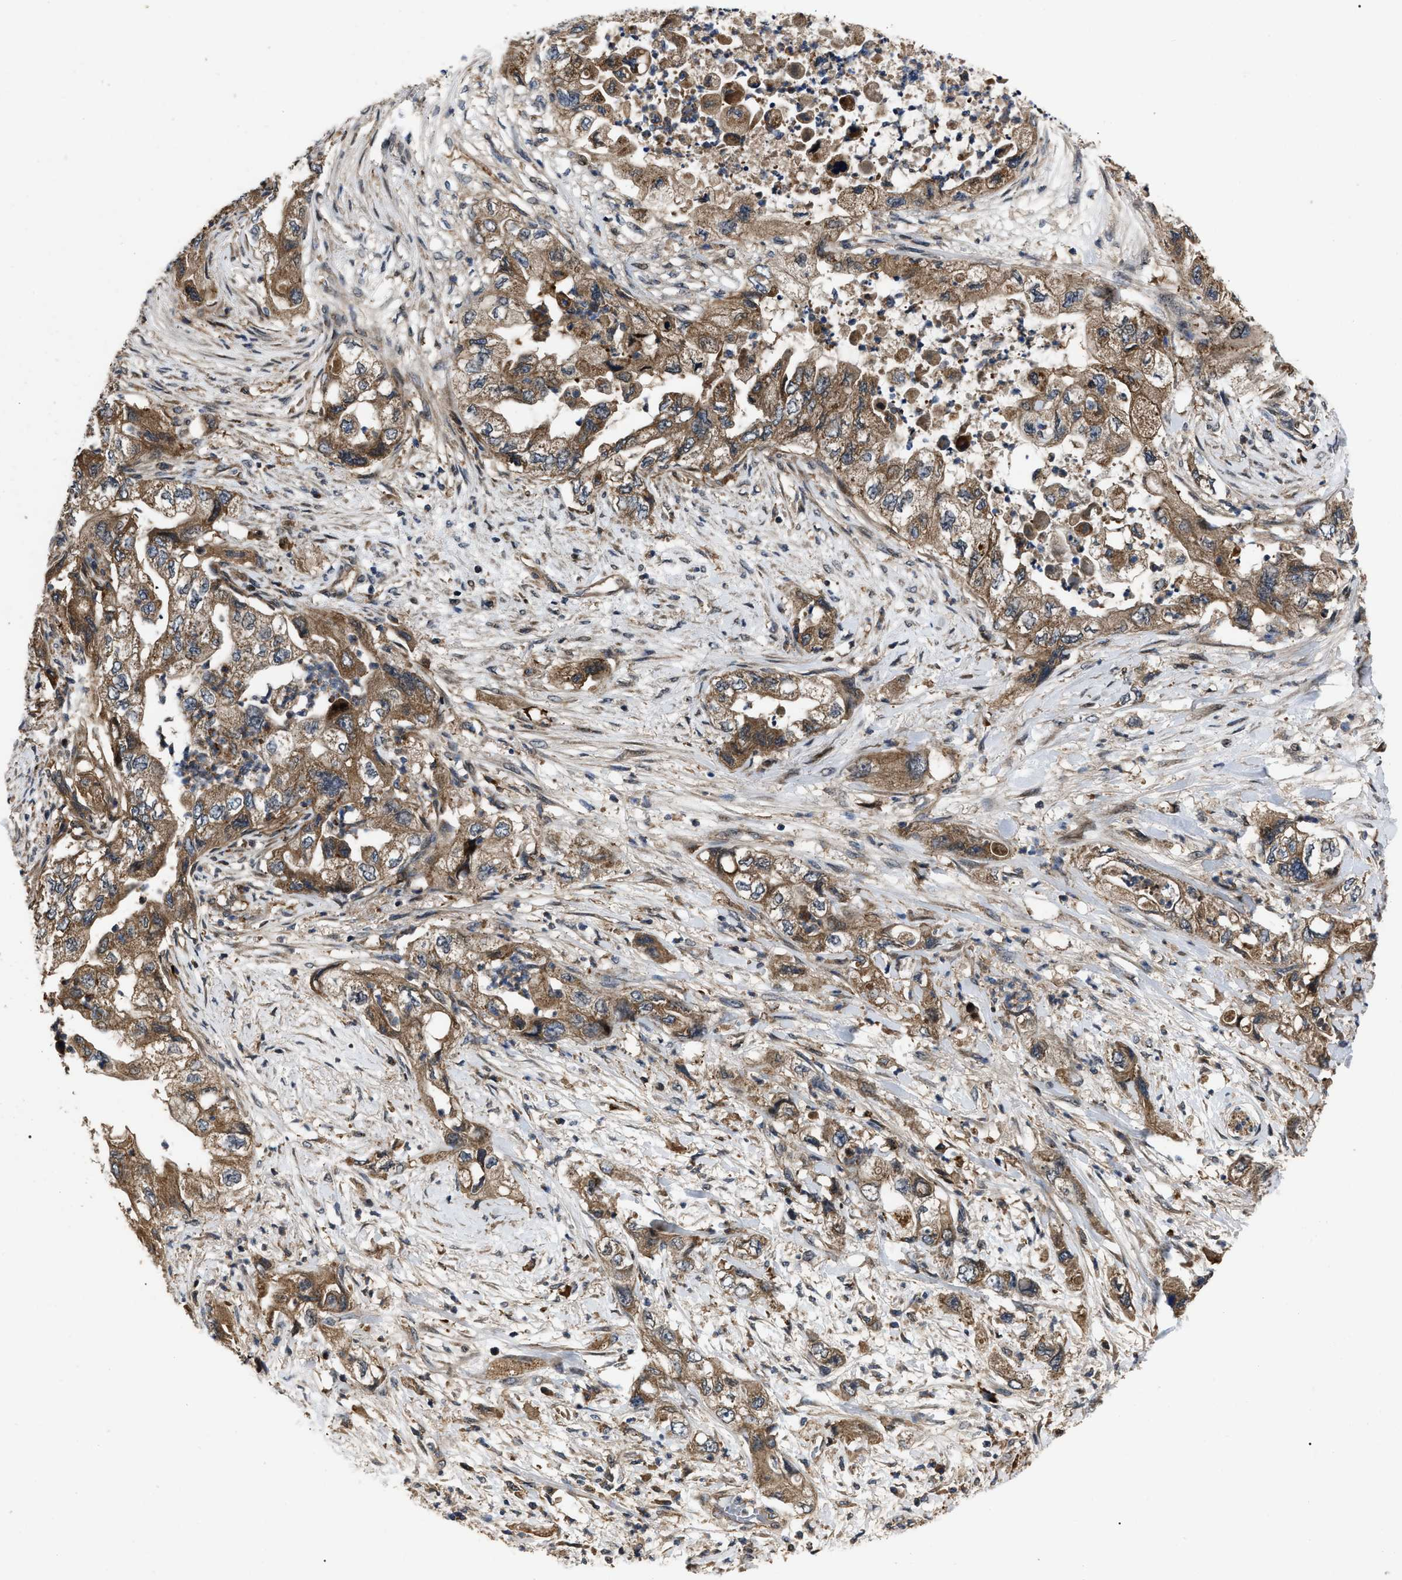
{"staining": {"intensity": "moderate", "quantity": ">75%", "location": "cytoplasmic/membranous"}, "tissue": "pancreatic cancer", "cell_type": "Tumor cells", "image_type": "cancer", "snomed": [{"axis": "morphology", "description": "Adenocarcinoma, NOS"}, {"axis": "topography", "description": "Pancreas"}], "caption": "Moderate cytoplasmic/membranous positivity for a protein is identified in about >75% of tumor cells of pancreatic adenocarcinoma using IHC.", "gene": "PPWD1", "patient": {"sex": "female", "age": 73}}